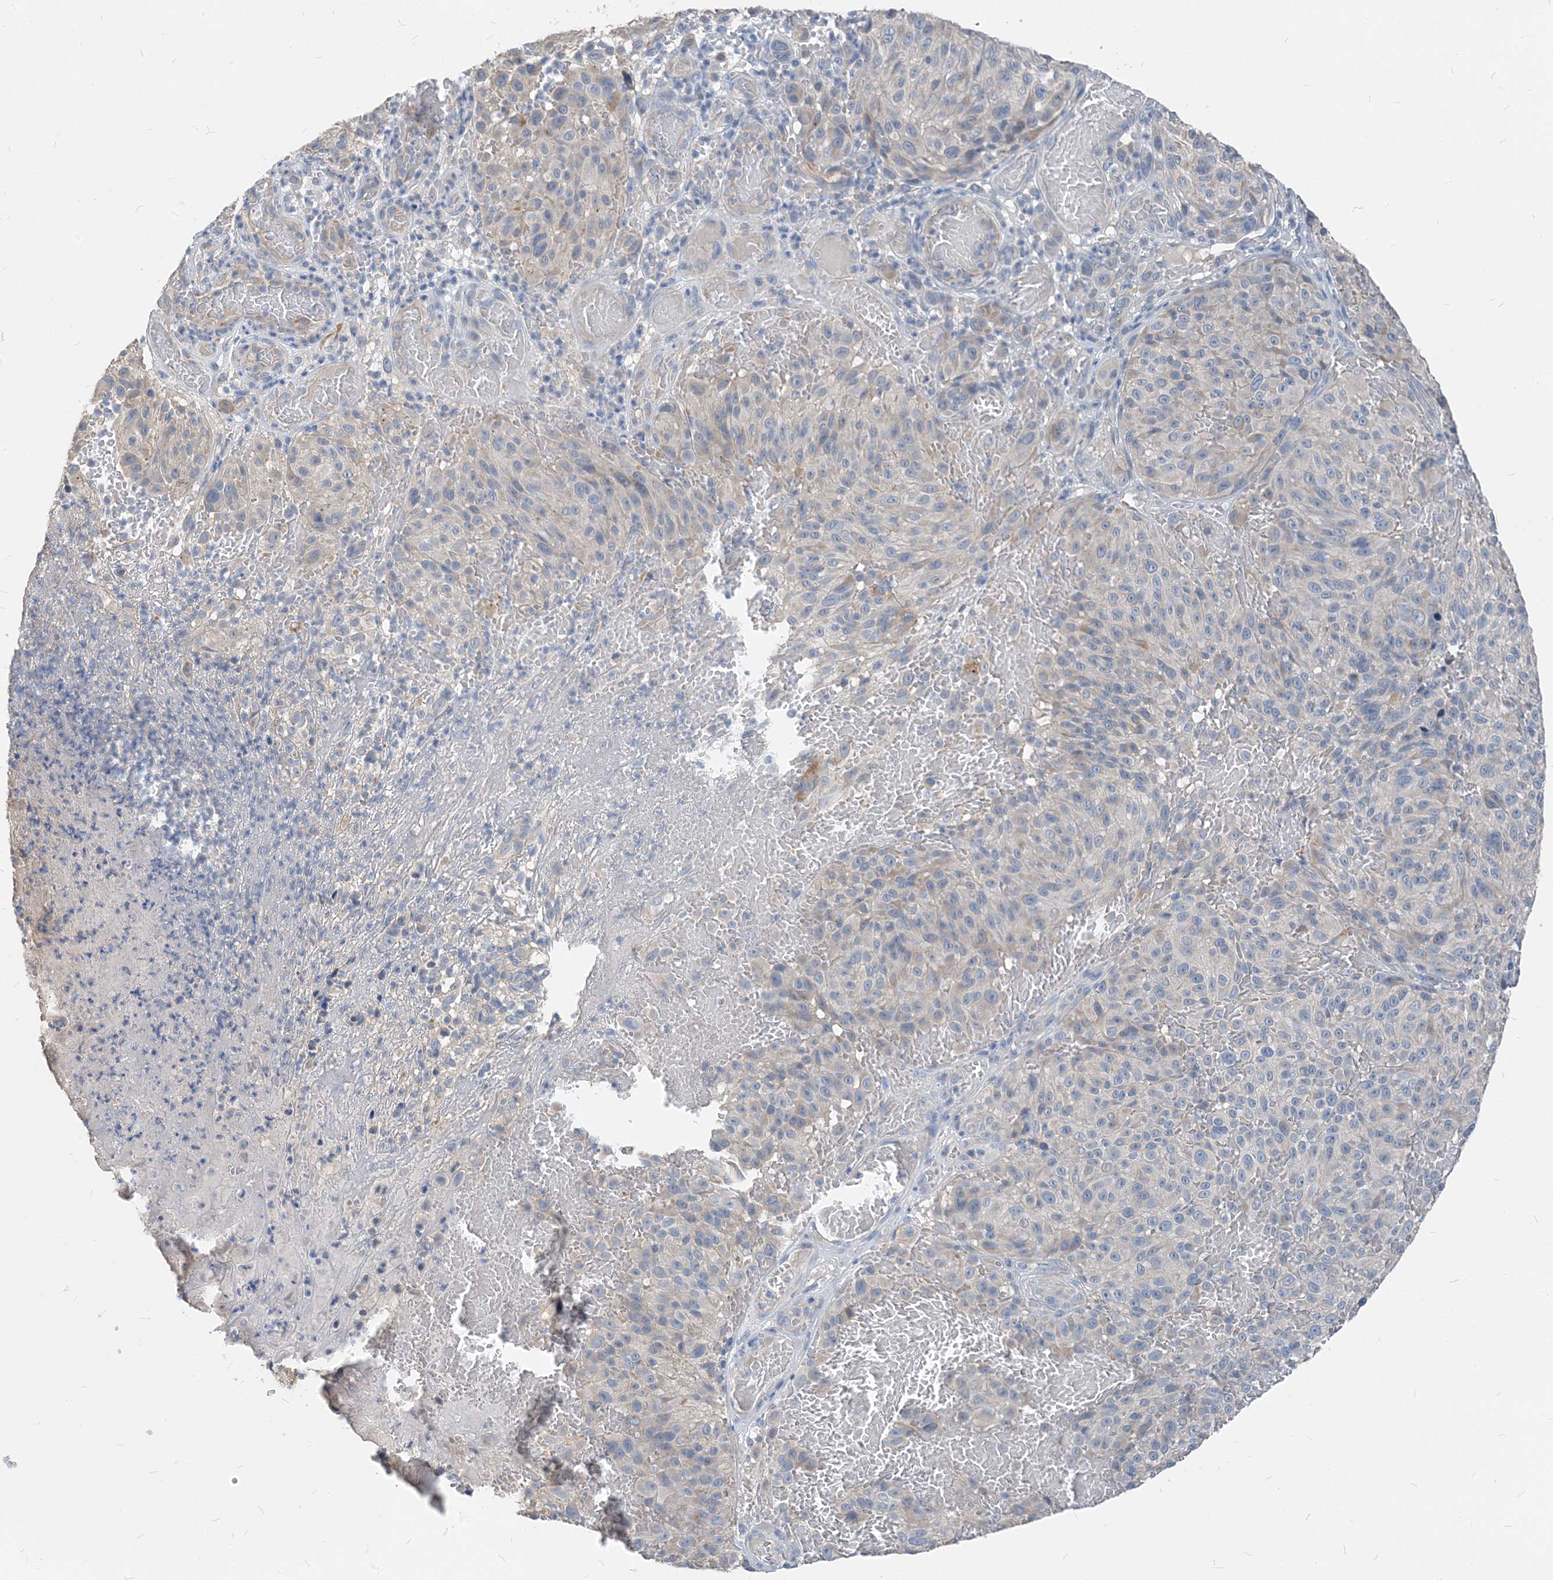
{"staining": {"intensity": "negative", "quantity": "none", "location": "none"}, "tissue": "melanoma", "cell_type": "Tumor cells", "image_type": "cancer", "snomed": [{"axis": "morphology", "description": "Malignant melanoma, NOS"}, {"axis": "topography", "description": "Skin"}], "caption": "Immunohistochemical staining of human malignant melanoma exhibits no significant staining in tumor cells.", "gene": "NCOA7", "patient": {"sex": "male", "age": 83}}